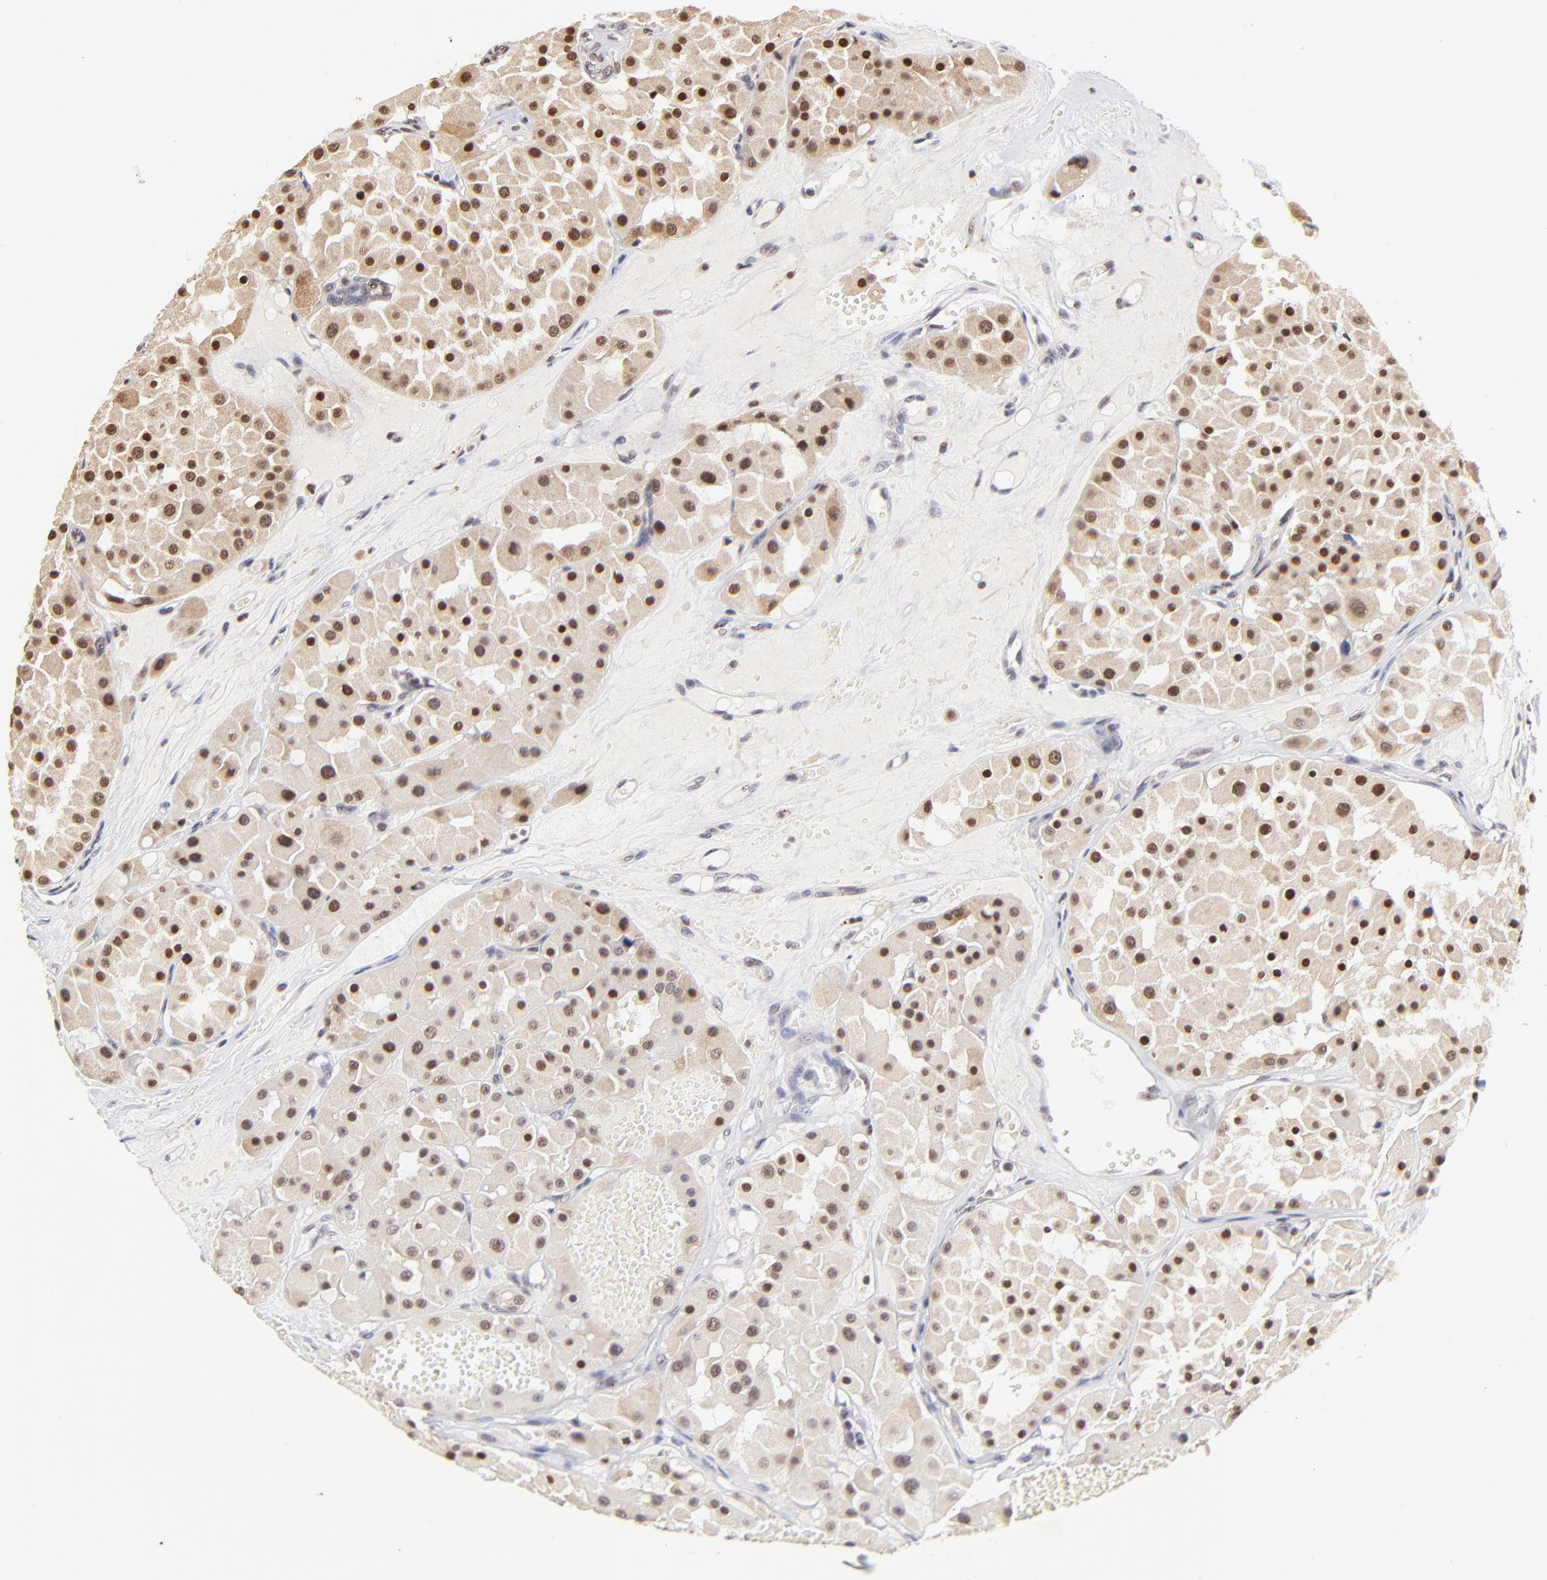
{"staining": {"intensity": "moderate", "quantity": ">75%", "location": "nuclear"}, "tissue": "renal cancer", "cell_type": "Tumor cells", "image_type": "cancer", "snomed": [{"axis": "morphology", "description": "Adenocarcinoma, uncertain malignant potential"}, {"axis": "topography", "description": "Kidney"}], "caption": "Protein staining of adenocarcinoma,  uncertain malignant potential (renal) tissue shows moderate nuclear staining in about >75% of tumor cells.", "gene": "ZNF670", "patient": {"sex": "male", "age": 63}}